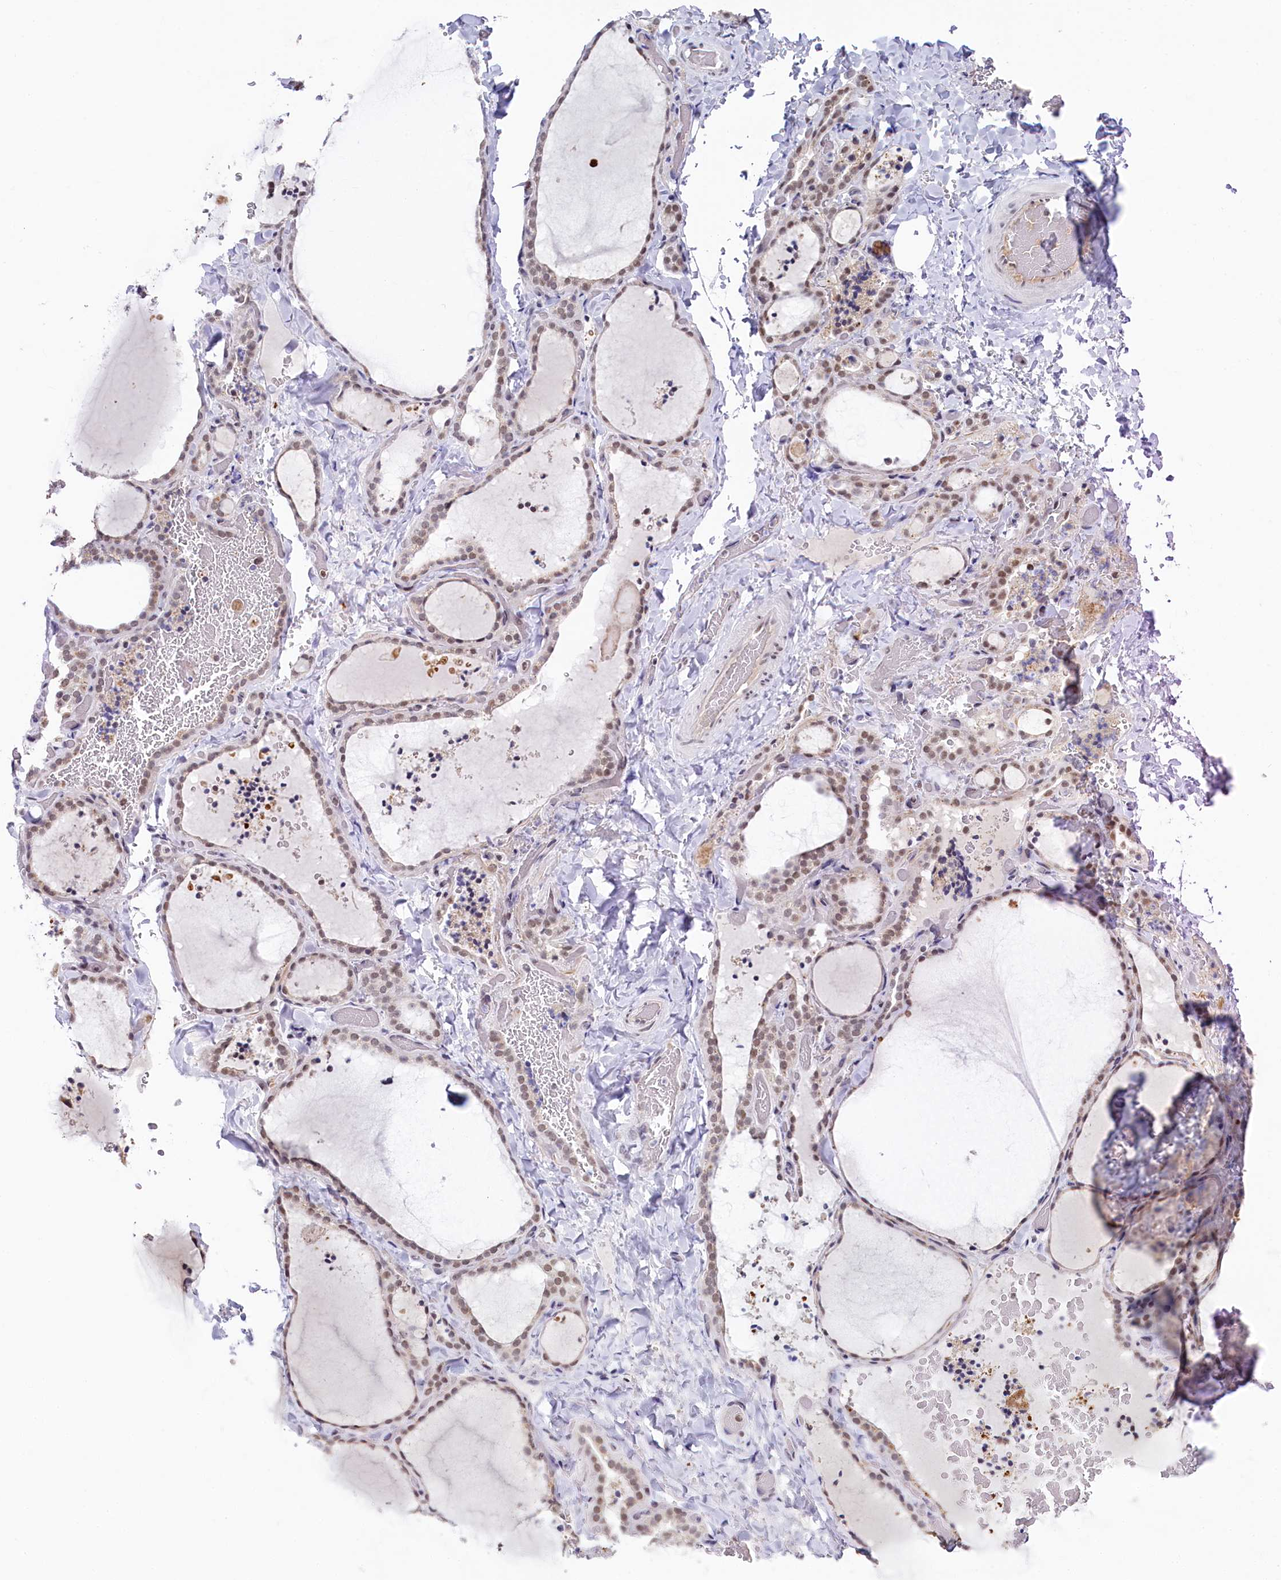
{"staining": {"intensity": "weak", "quantity": "25%-75%", "location": "nuclear"}, "tissue": "thyroid gland", "cell_type": "Glandular cells", "image_type": "normal", "snomed": [{"axis": "morphology", "description": "Normal tissue, NOS"}, {"axis": "topography", "description": "Thyroid gland"}], "caption": "Thyroid gland stained with DAB immunohistochemistry (IHC) shows low levels of weak nuclear staining in approximately 25%-75% of glandular cells.", "gene": "PPHLN1", "patient": {"sex": "female", "age": 22}}